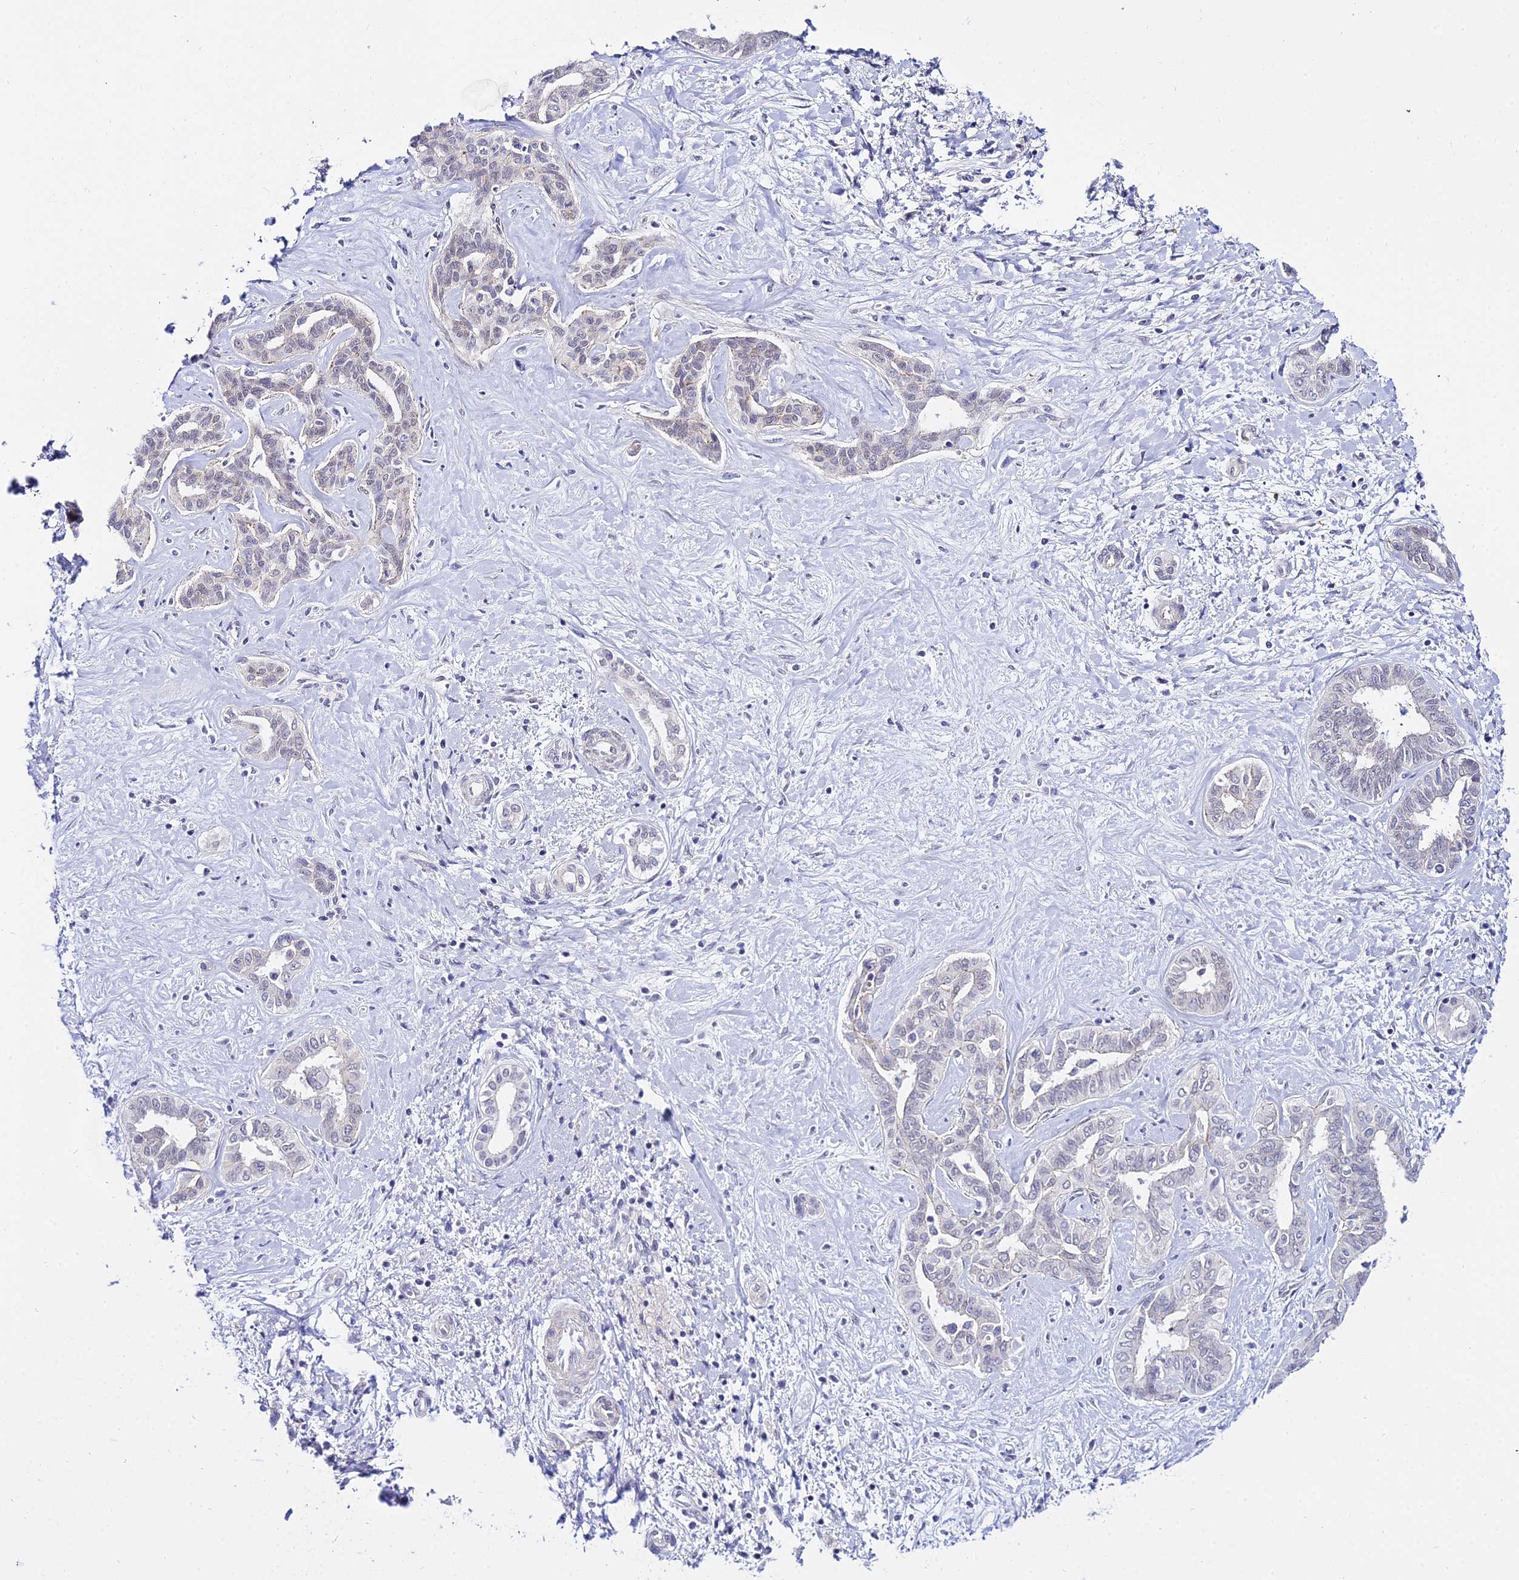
{"staining": {"intensity": "negative", "quantity": "none", "location": "none"}, "tissue": "liver cancer", "cell_type": "Tumor cells", "image_type": "cancer", "snomed": [{"axis": "morphology", "description": "Cholangiocarcinoma"}, {"axis": "topography", "description": "Liver"}], "caption": "The histopathology image displays no significant staining in tumor cells of liver cancer. (DAB immunohistochemistry with hematoxylin counter stain).", "gene": "ZNF628", "patient": {"sex": "female", "age": 77}}